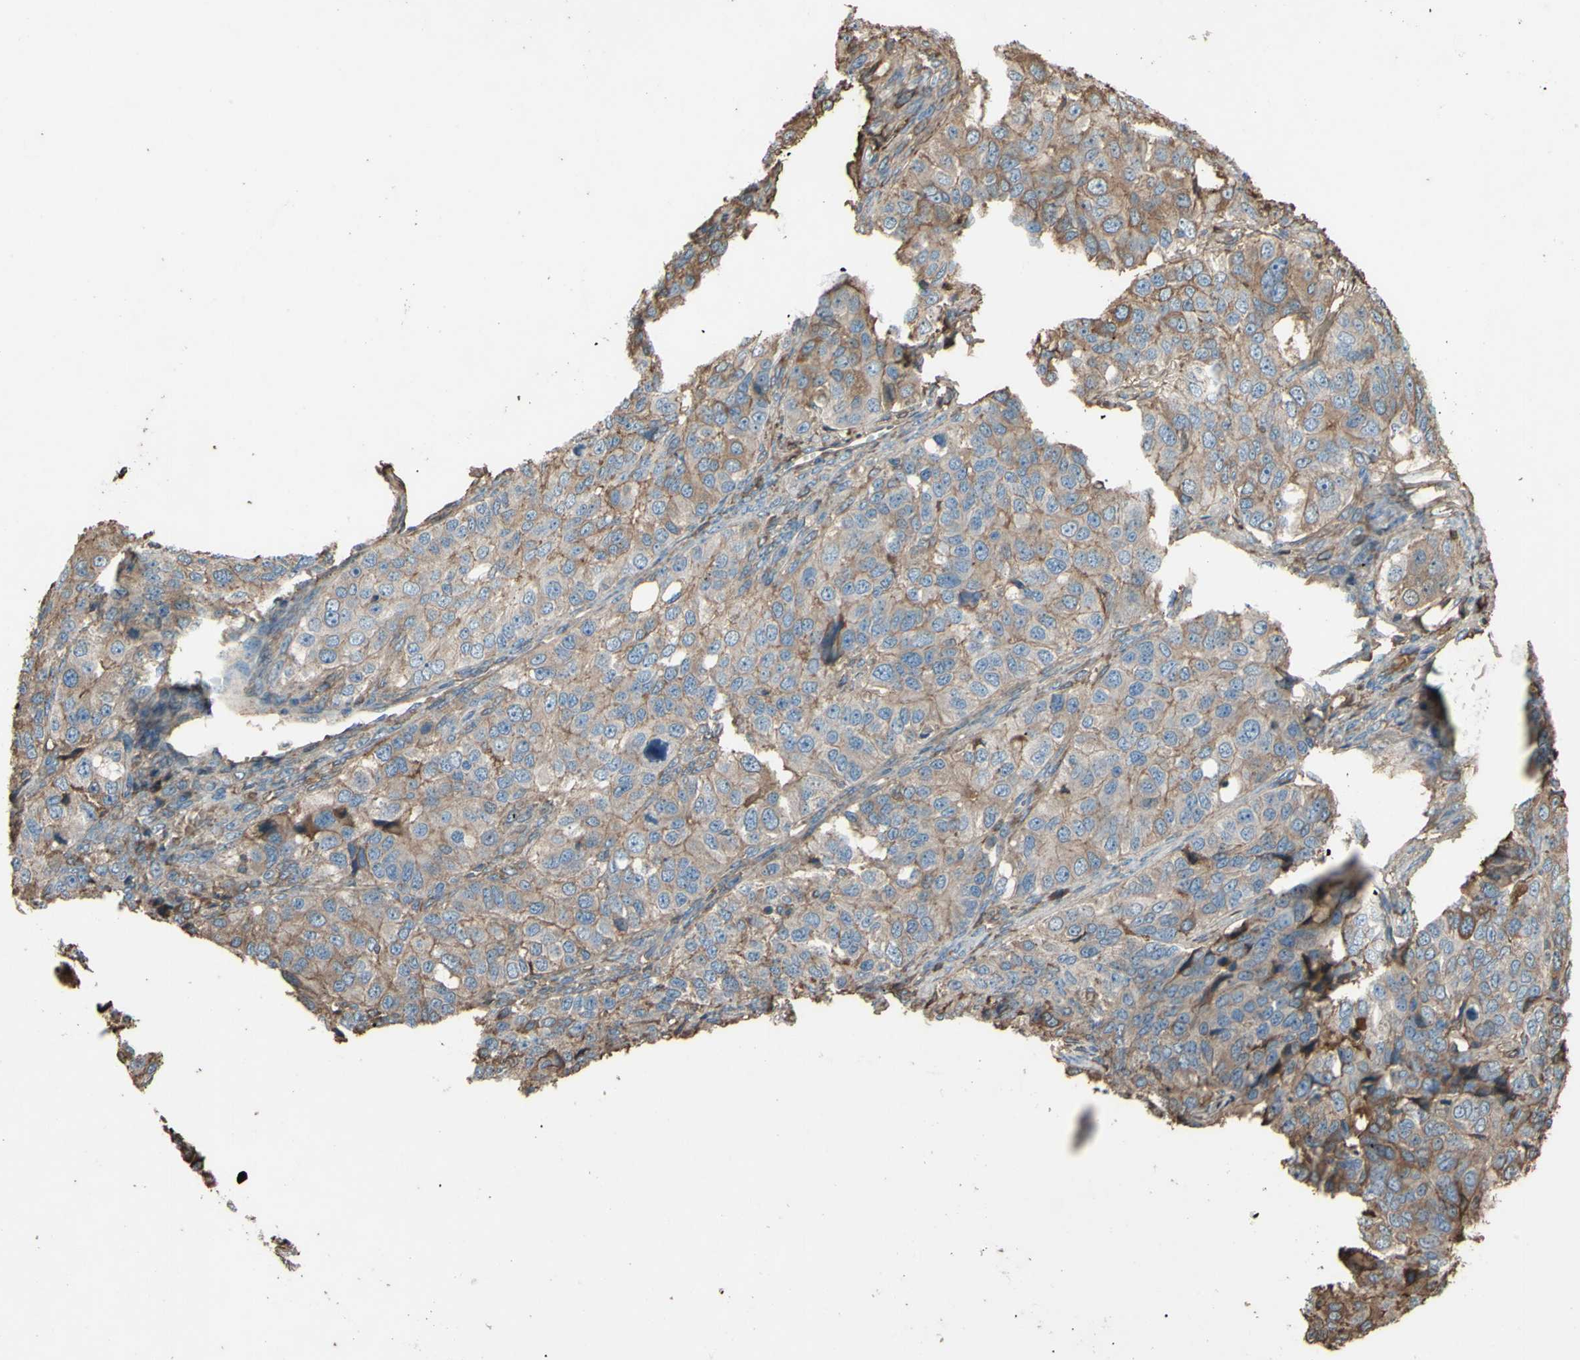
{"staining": {"intensity": "weak", "quantity": ">75%", "location": "cytoplasmic/membranous"}, "tissue": "ovarian cancer", "cell_type": "Tumor cells", "image_type": "cancer", "snomed": [{"axis": "morphology", "description": "Carcinoma, endometroid"}, {"axis": "topography", "description": "Ovary"}], "caption": "Ovarian cancer stained for a protein (brown) displays weak cytoplasmic/membranous positive staining in approximately >75% of tumor cells.", "gene": "PTGDS", "patient": {"sex": "female", "age": 51}}